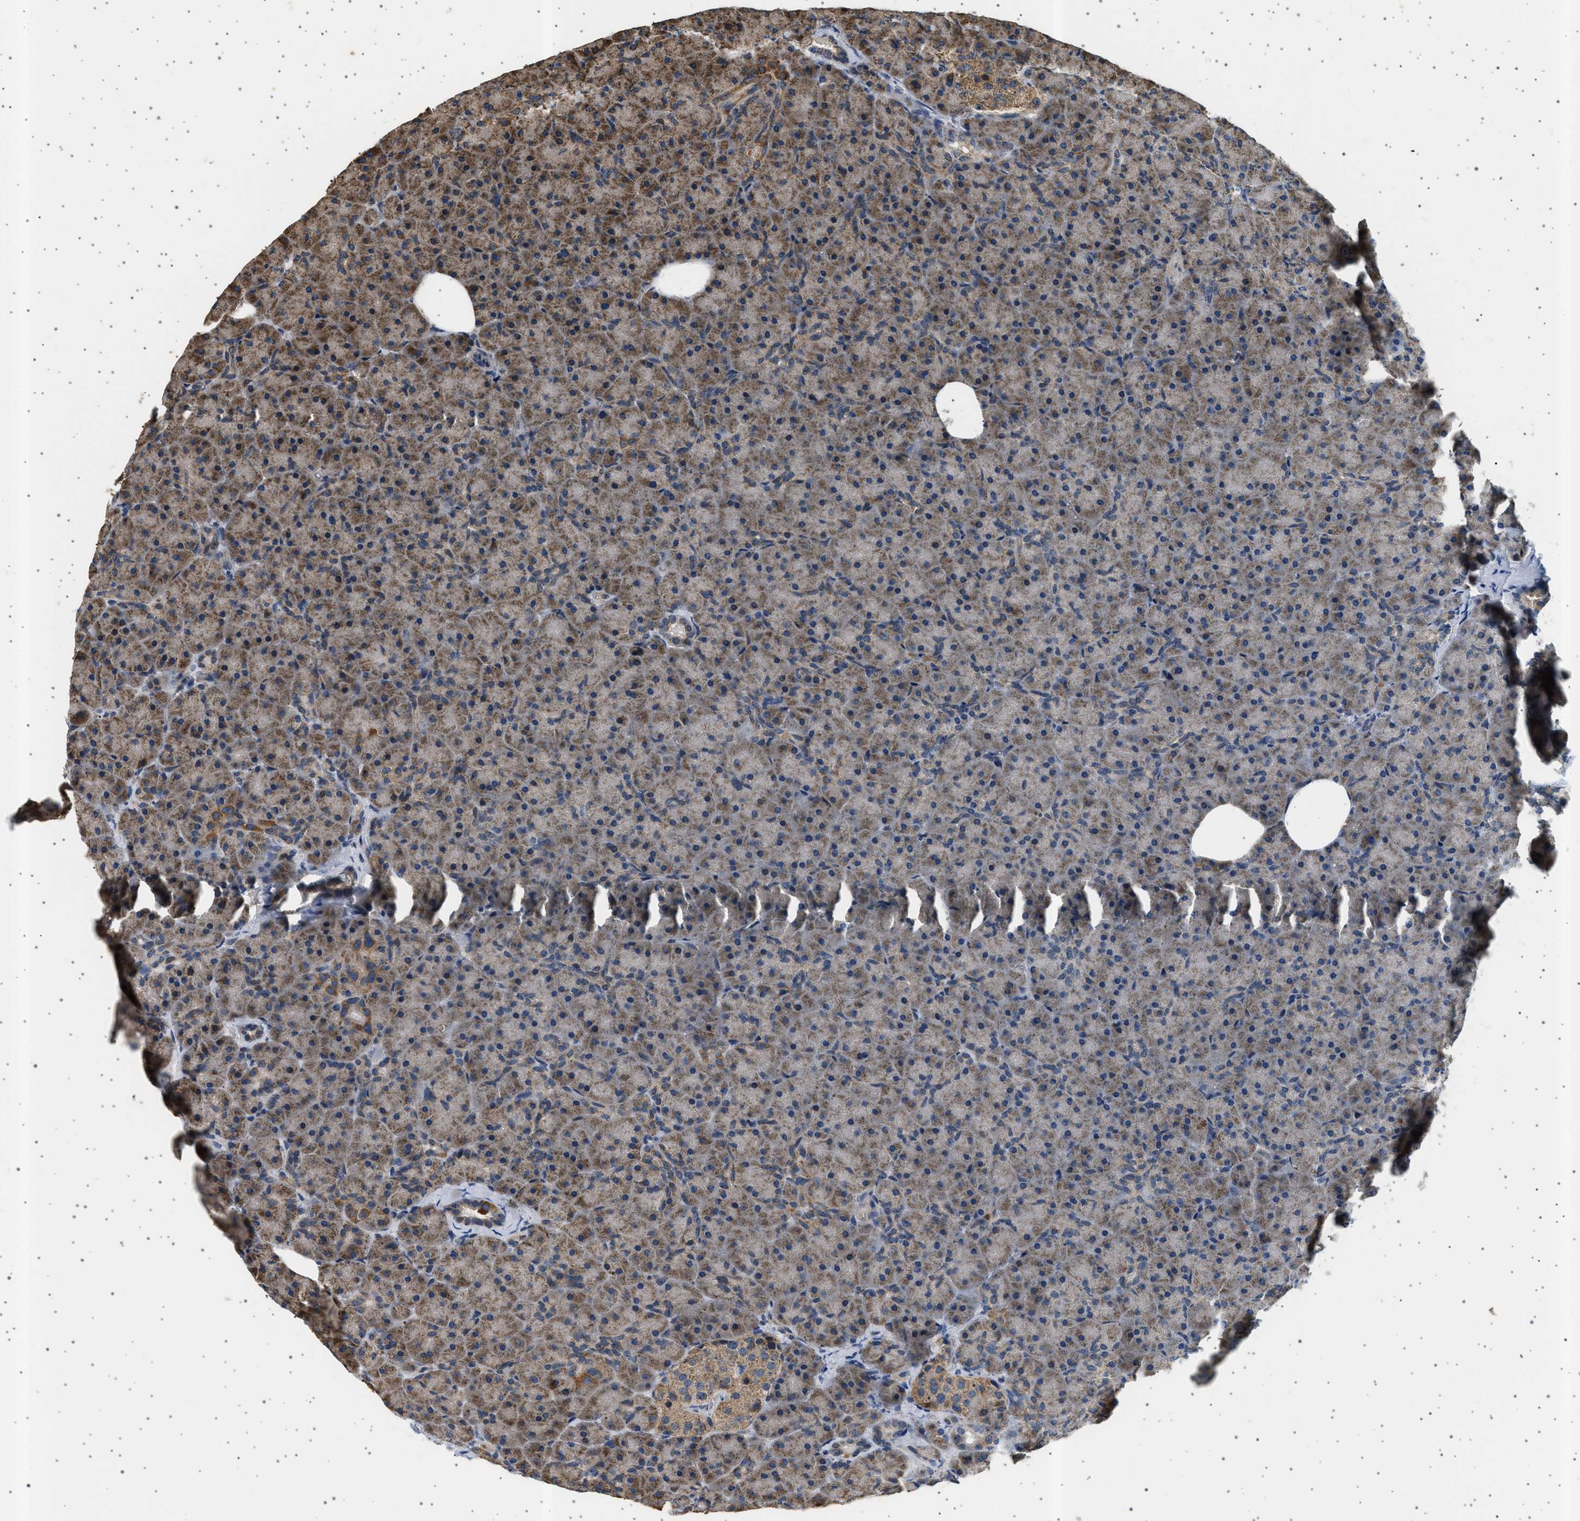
{"staining": {"intensity": "moderate", "quantity": ">75%", "location": "cytoplasmic/membranous"}, "tissue": "pancreas", "cell_type": "Exocrine glandular cells", "image_type": "normal", "snomed": [{"axis": "morphology", "description": "Normal tissue, NOS"}, {"axis": "topography", "description": "Pancreas"}], "caption": "The histopathology image shows a brown stain indicating the presence of a protein in the cytoplasmic/membranous of exocrine glandular cells in pancreas.", "gene": "KCNA4", "patient": {"sex": "male", "age": 66}}